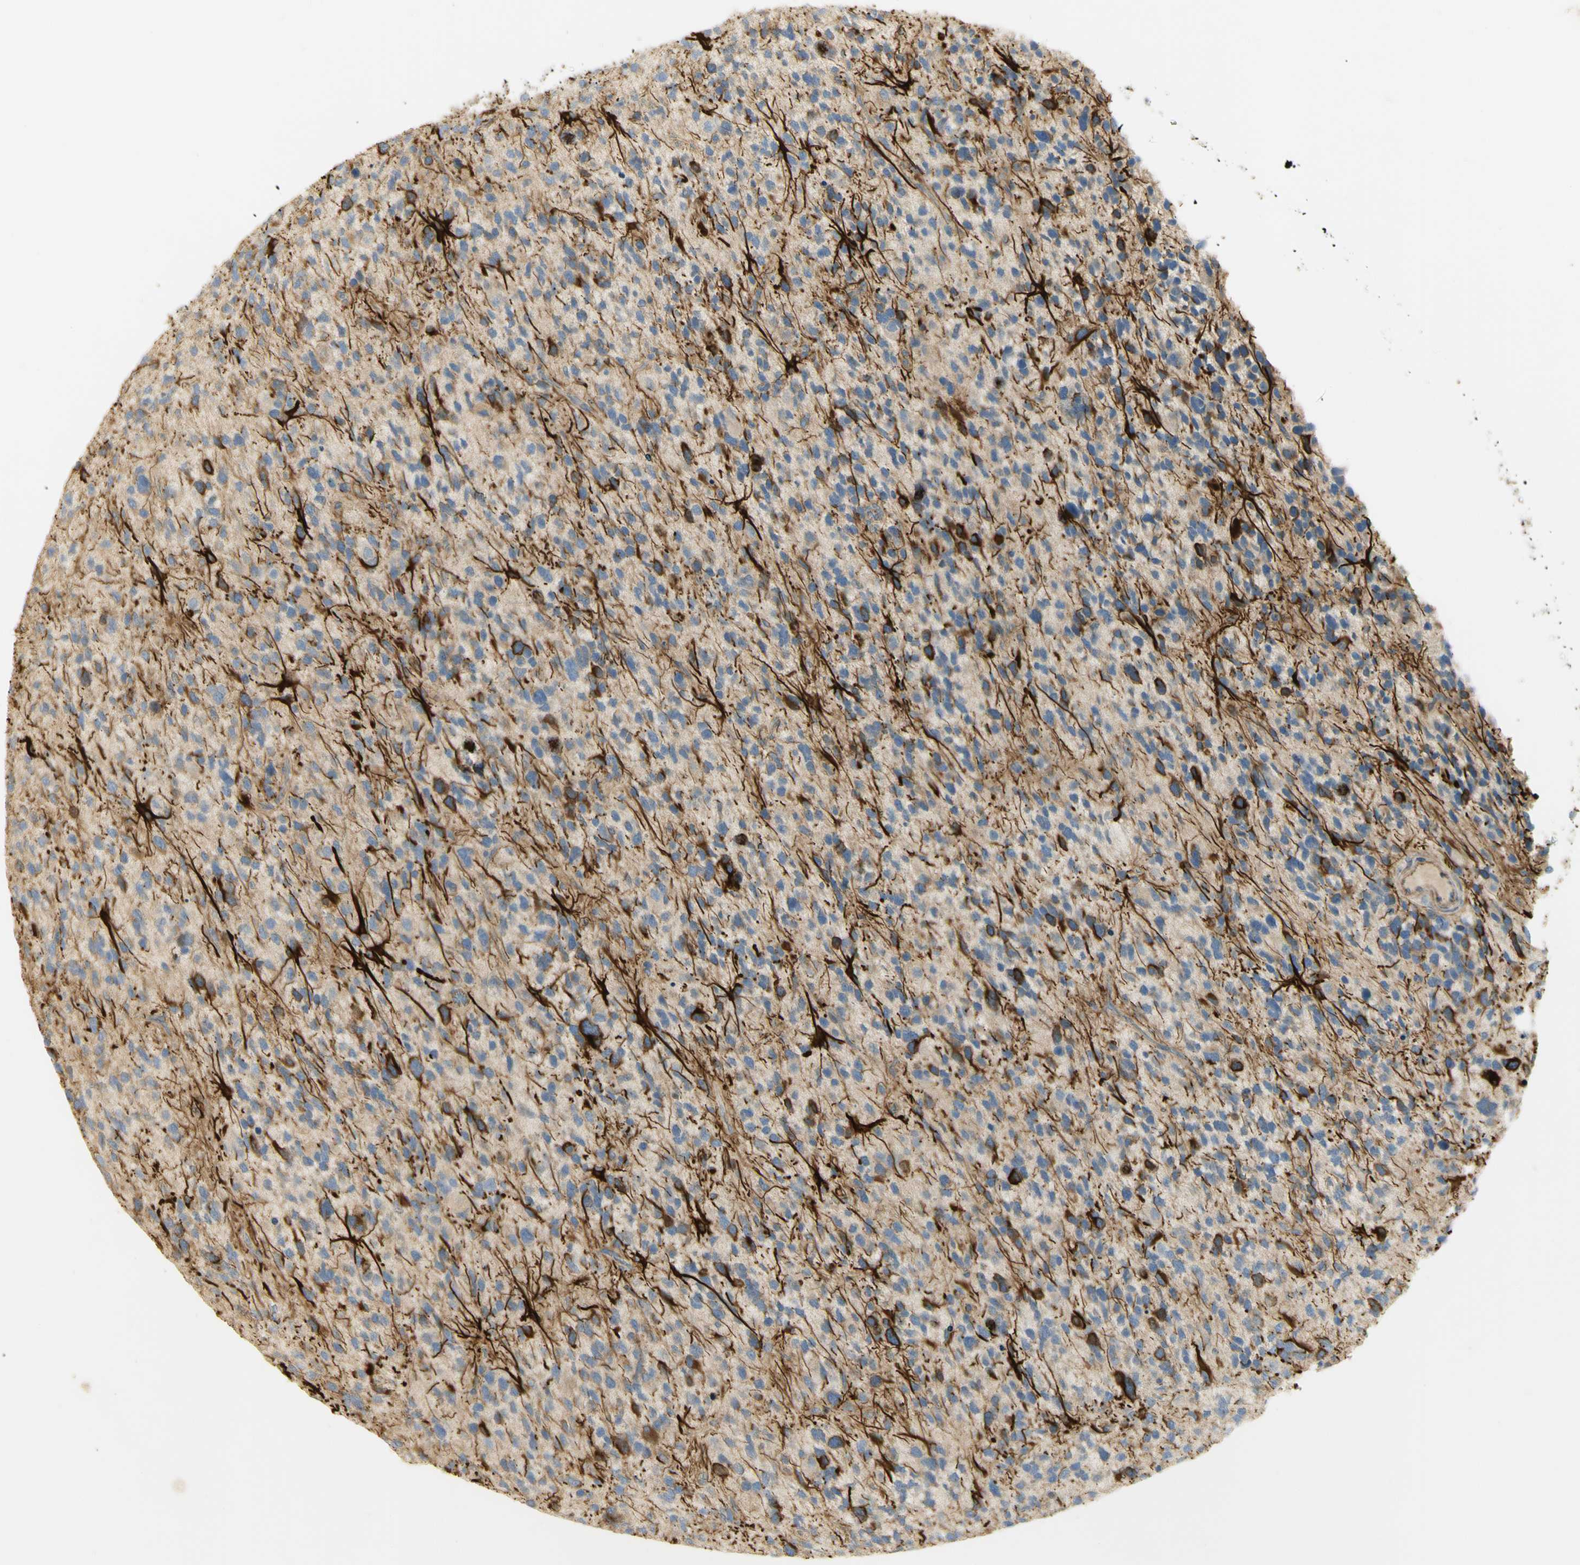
{"staining": {"intensity": "strong", "quantity": "<25%", "location": "cytoplasmic/membranous"}, "tissue": "glioma", "cell_type": "Tumor cells", "image_type": "cancer", "snomed": [{"axis": "morphology", "description": "Glioma, malignant, High grade"}, {"axis": "topography", "description": "Brain"}], "caption": "An IHC image of neoplastic tissue is shown. Protein staining in brown highlights strong cytoplasmic/membranous positivity in high-grade glioma (malignant) within tumor cells.", "gene": "KIF11", "patient": {"sex": "female", "age": 58}}